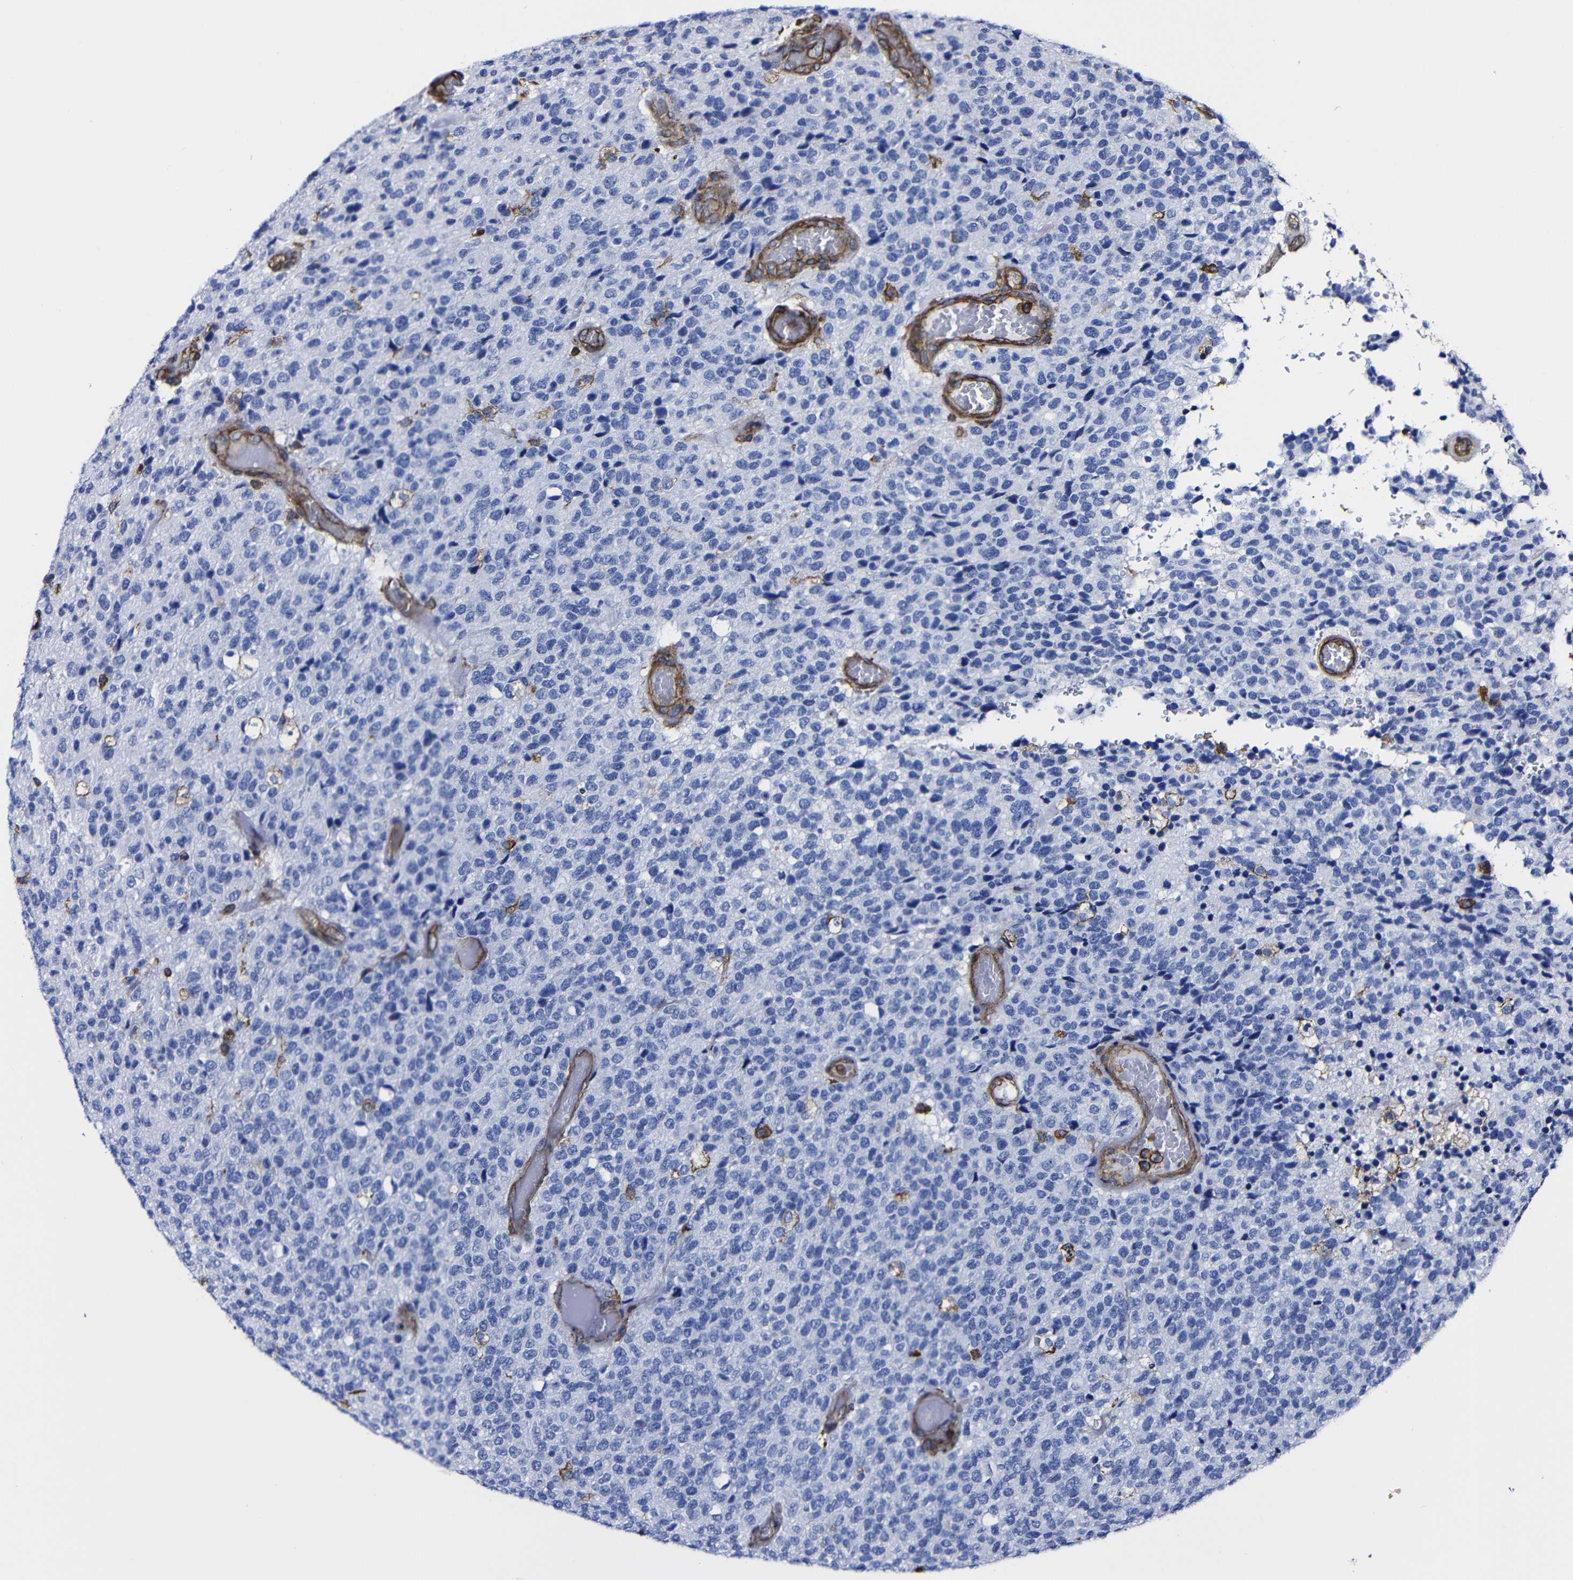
{"staining": {"intensity": "negative", "quantity": "none", "location": "none"}, "tissue": "glioma", "cell_type": "Tumor cells", "image_type": "cancer", "snomed": [{"axis": "morphology", "description": "Glioma, malignant, High grade"}, {"axis": "topography", "description": "pancreas cauda"}], "caption": "High power microscopy micrograph of an immunohistochemistry (IHC) image of glioma, revealing no significant expression in tumor cells. The staining is performed using DAB brown chromogen with nuclei counter-stained in using hematoxylin.", "gene": "MSN", "patient": {"sex": "male", "age": 60}}